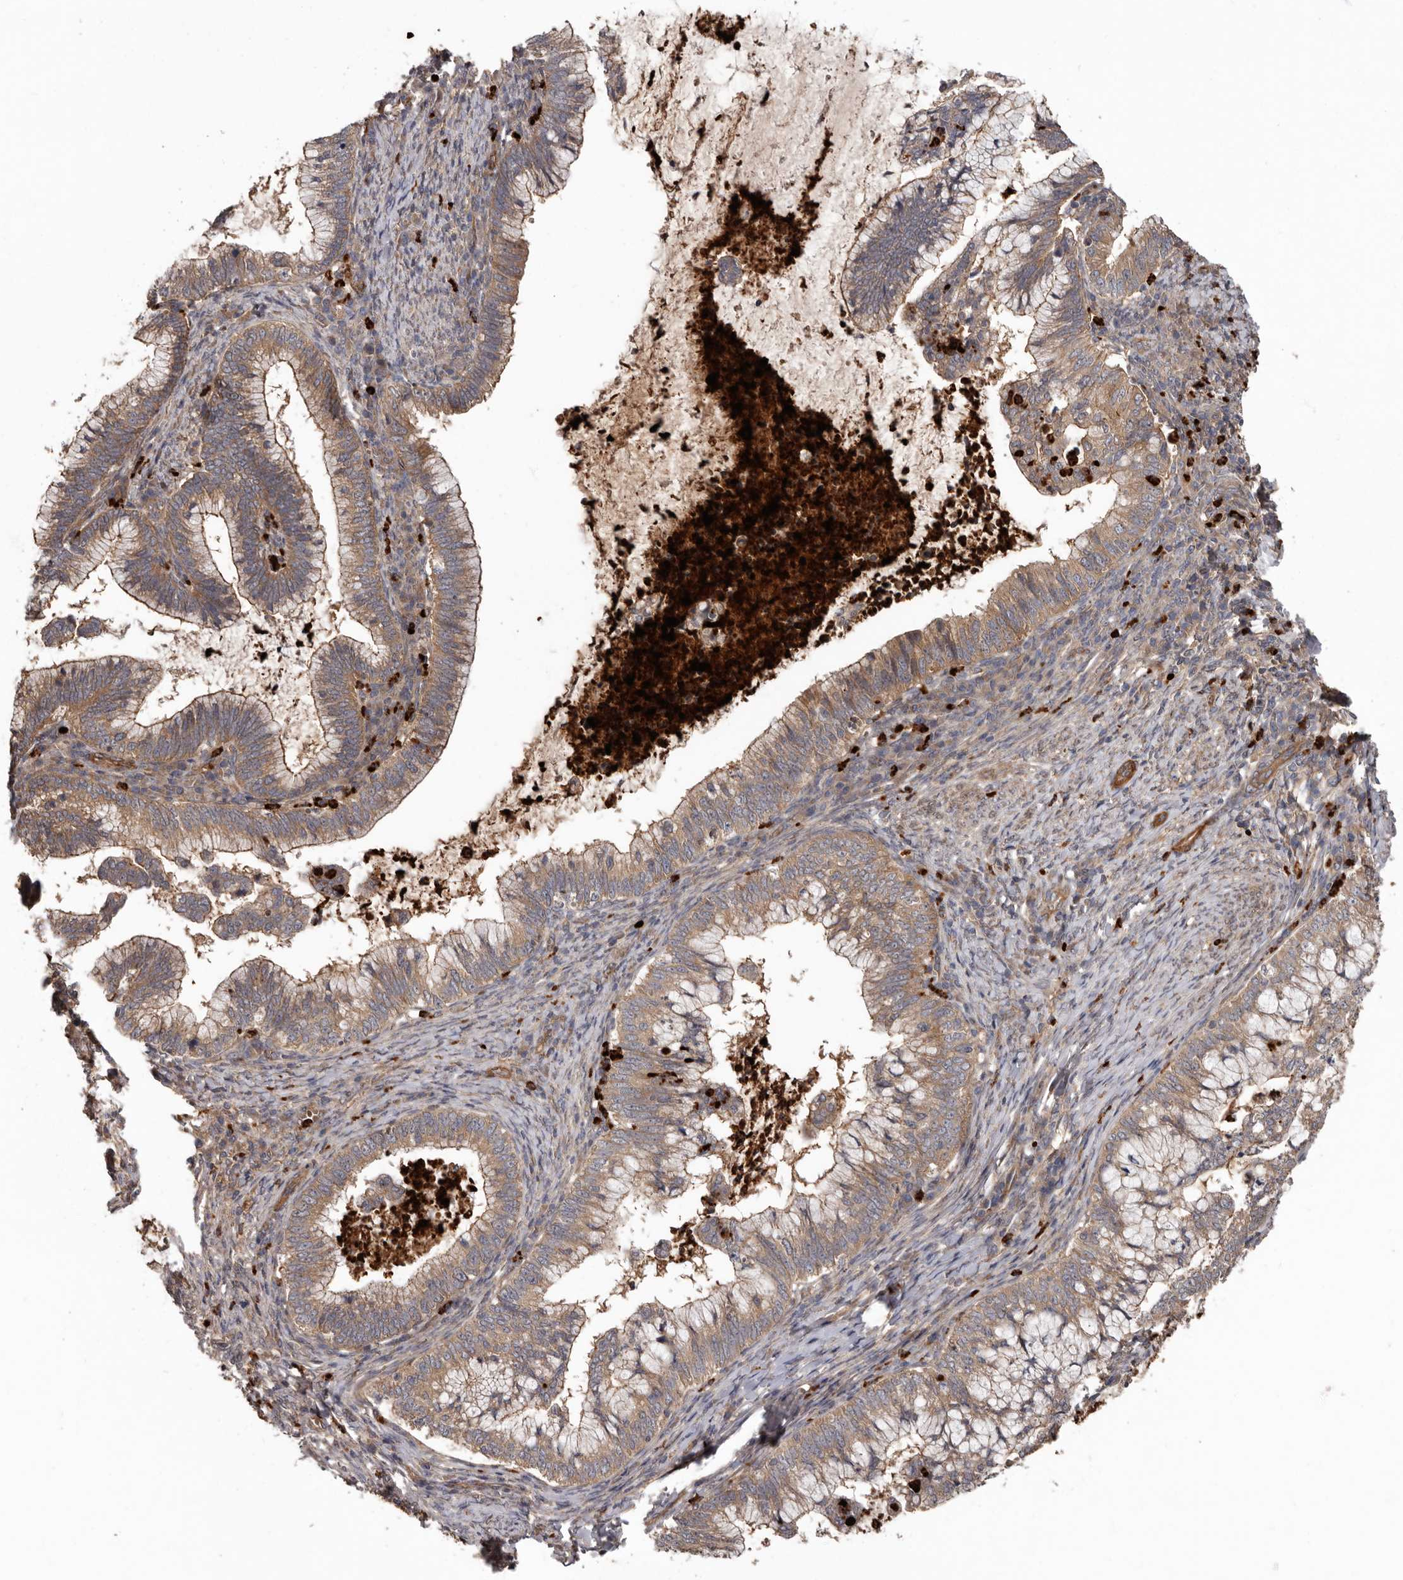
{"staining": {"intensity": "moderate", "quantity": ">75%", "location": "cytoplasmic/membranous"}, "tissue": "cervical cancer", "cell_type": "Tumor cells", "image_type": "cancer", "snomed": [{"axis": "morphology", "description": "Adenocarcinoma, NOS"}, {"axis": "topography", "description": "Cervix"}], "caption": "This photomicrograph exhibits IHC staining of adenocarcinoma (cervical), with medium moderate cytoplasmic/membranous staining in approximately >75% of tumor cells.", "gene": "ARHGEF5", "patient": {"sex": "female", "age": 36}}